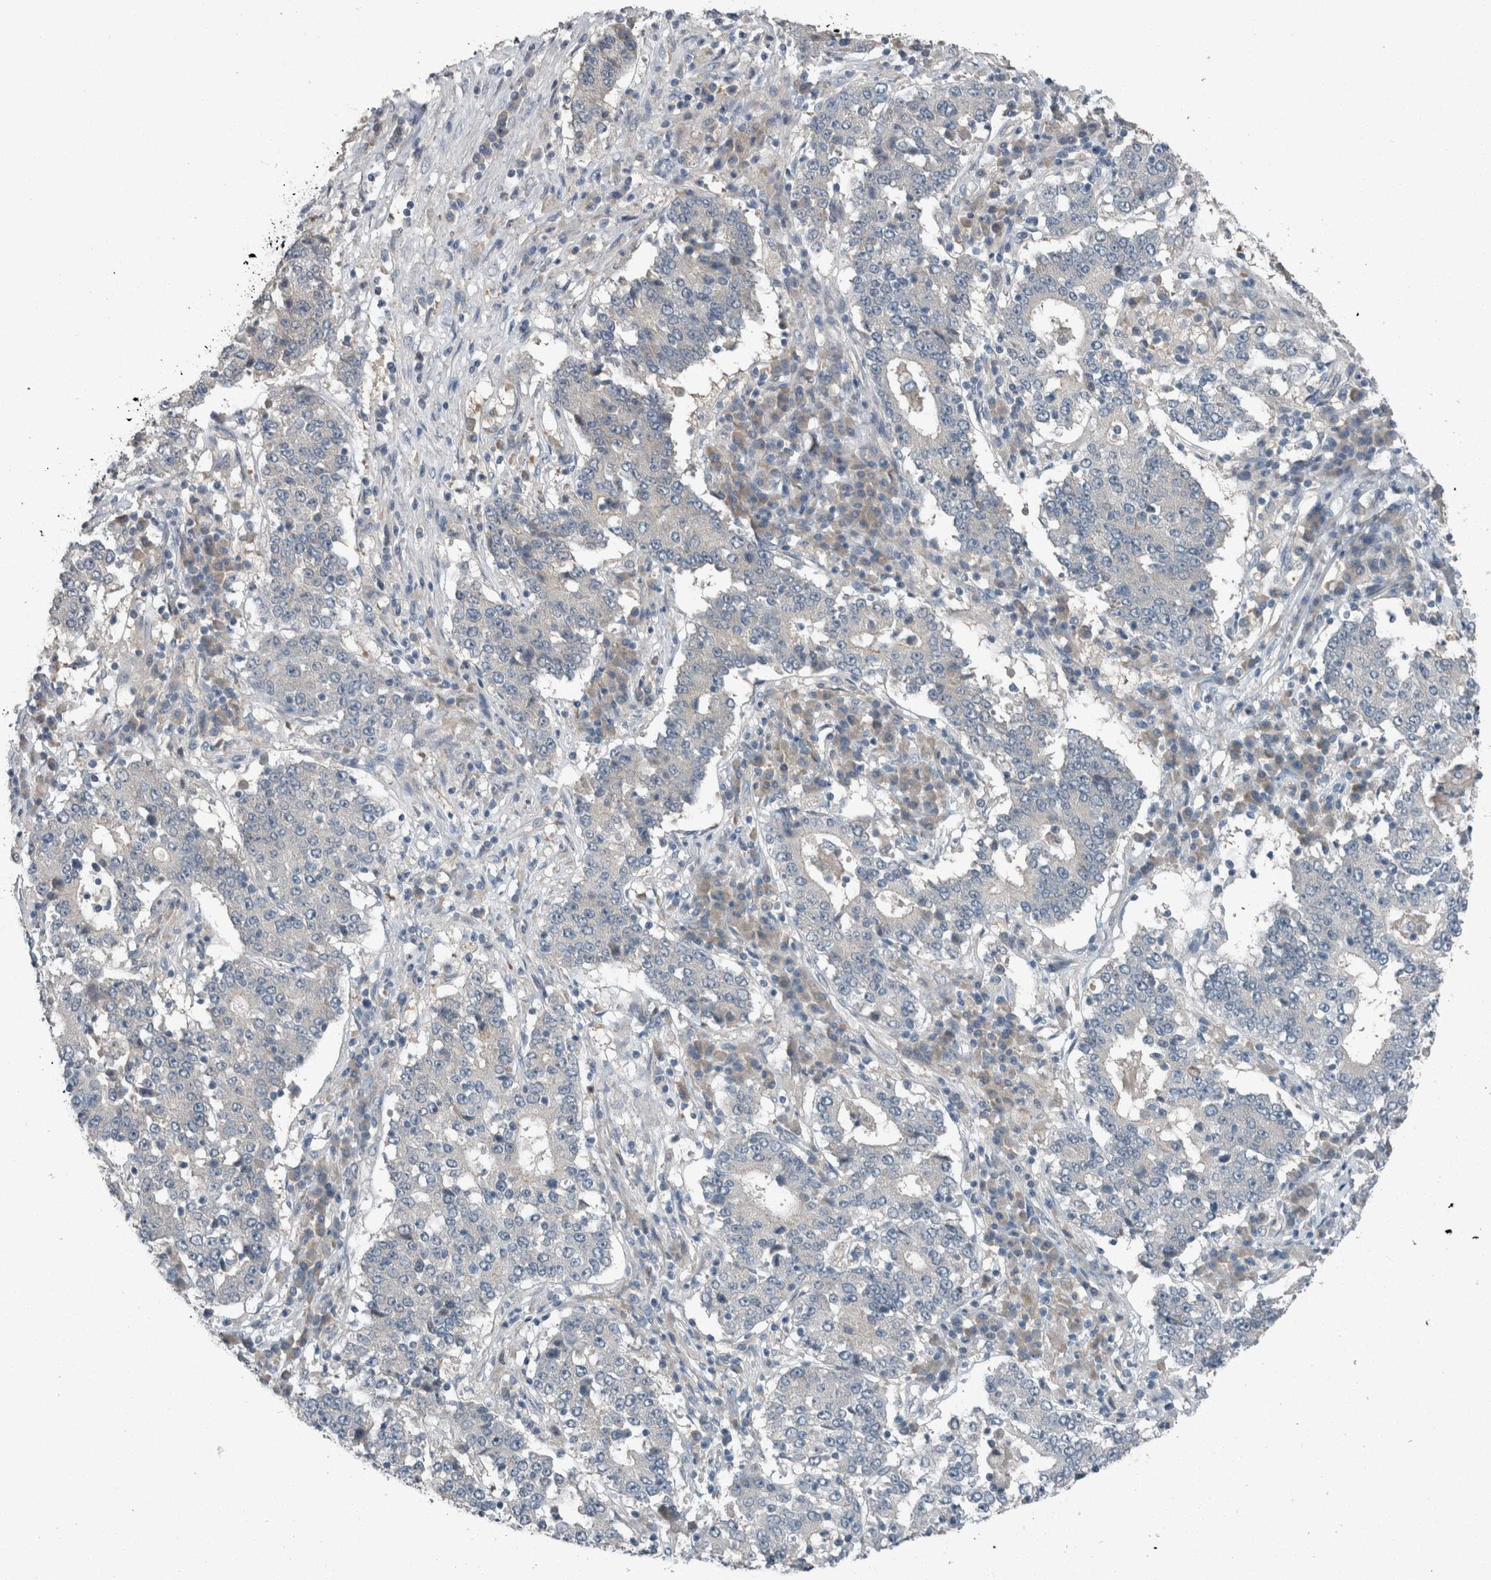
{"staining": {"intensity": "negative", "quantity": "none", "location": "none"}, "tissue": "stomach cancer", "cell_type": "Tumor cells", "image_type": "cancer", "snomed": [{"axis": "morphology", "description": "Adenocarcinoma, NOS"}, {"axis": "topography", "description": "Stomach"}], "caption": "Tumor cells are negative for brown protein staining in adenocarcinoma (stomach).", "gene": "KNTC1", "patient": {"sex": "male", "age": 59}}